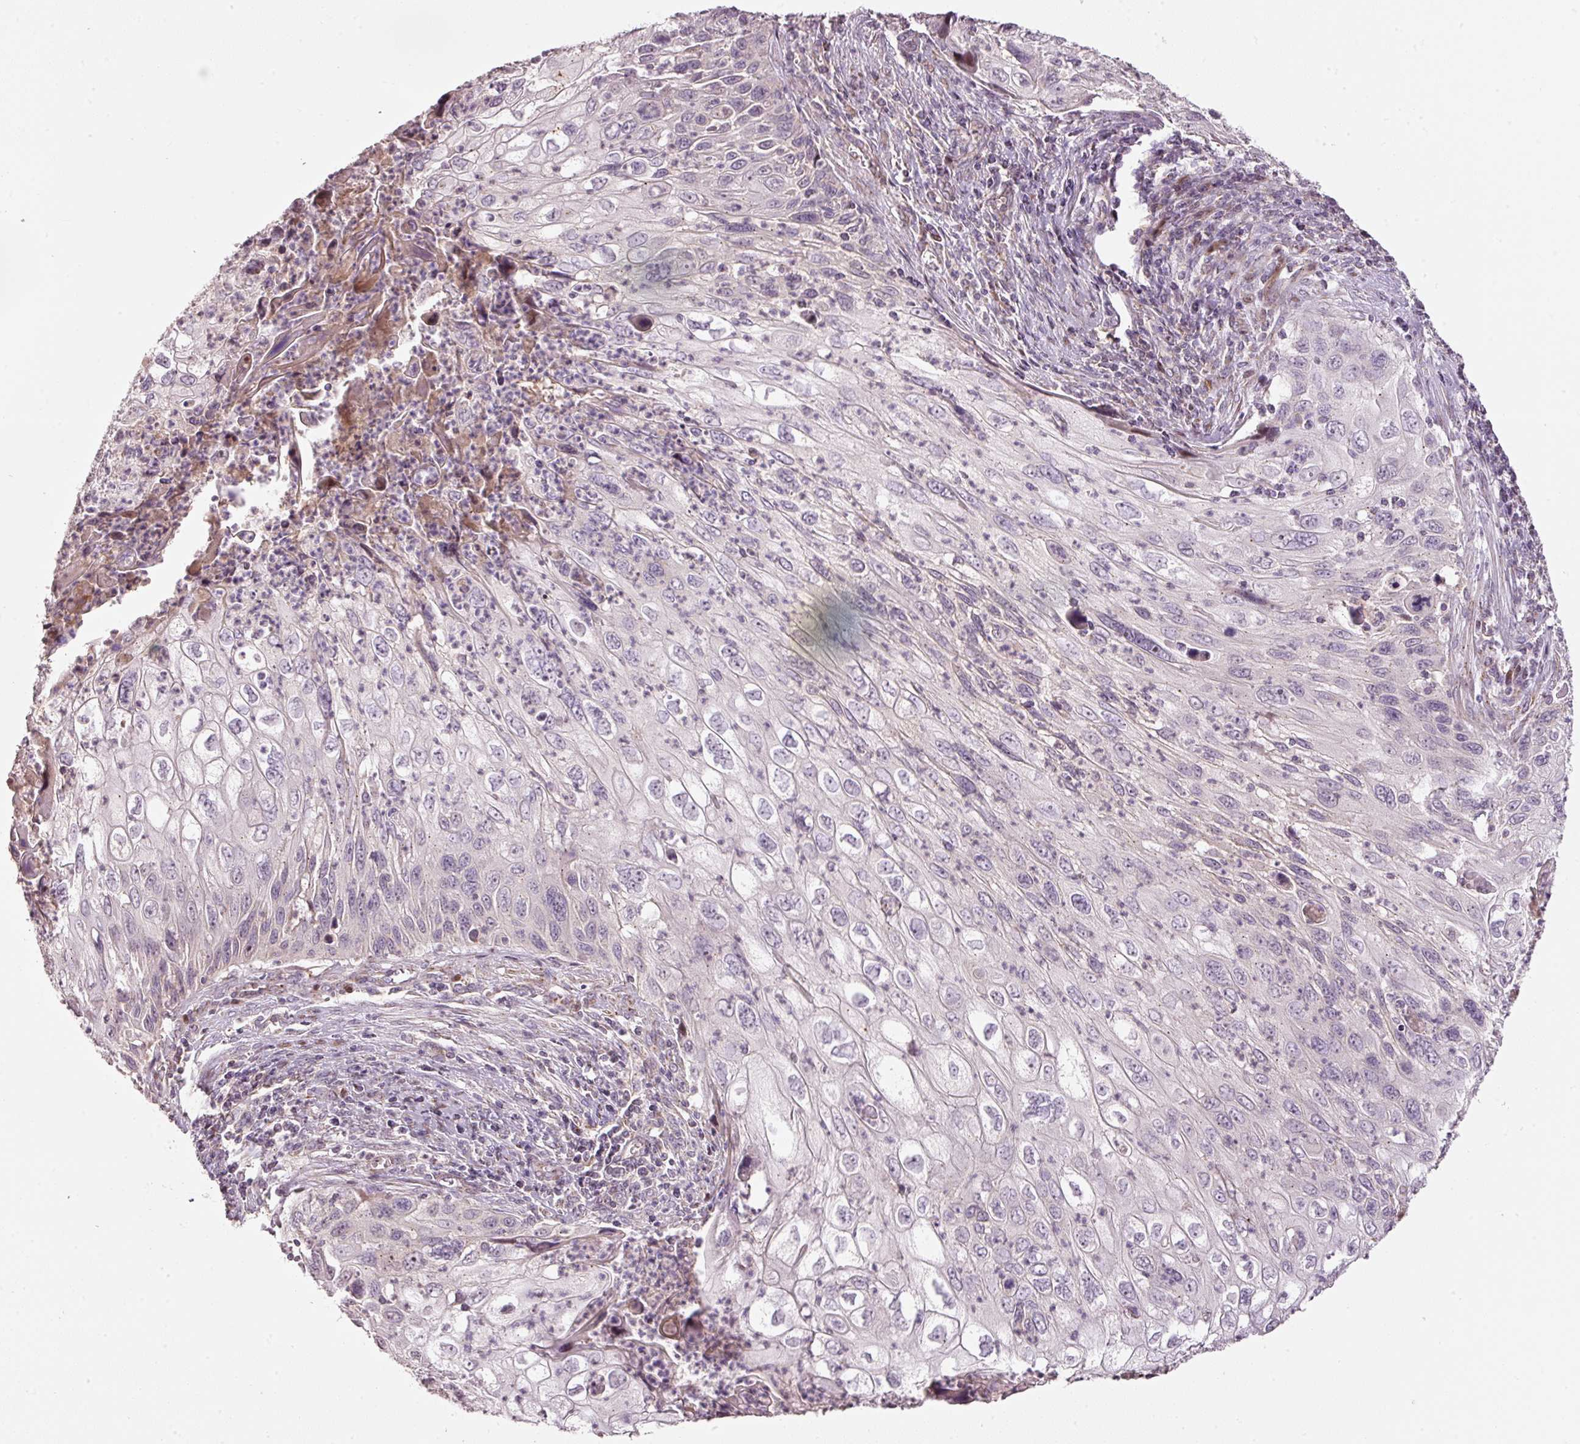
{"staining": {"intensity": "negative", "quantity": "none", "location": "none"}, "tissue": "cervical cancer", "cell_type": "Tumor cells", "image_type": "cancer", "snomed": [{"axis": "morphology", "description": "Squamous cell carcinoma, NOS"}, {"axis": "topography", "description": "Cervix"}], "caption": "This is a photomicrograph of immunohistochemistry (IHC) staining of cervical cancer, which shows no expression in tumor cells.", "gene": "TOB2", "patient": {"sex": "female", "age": 70}}